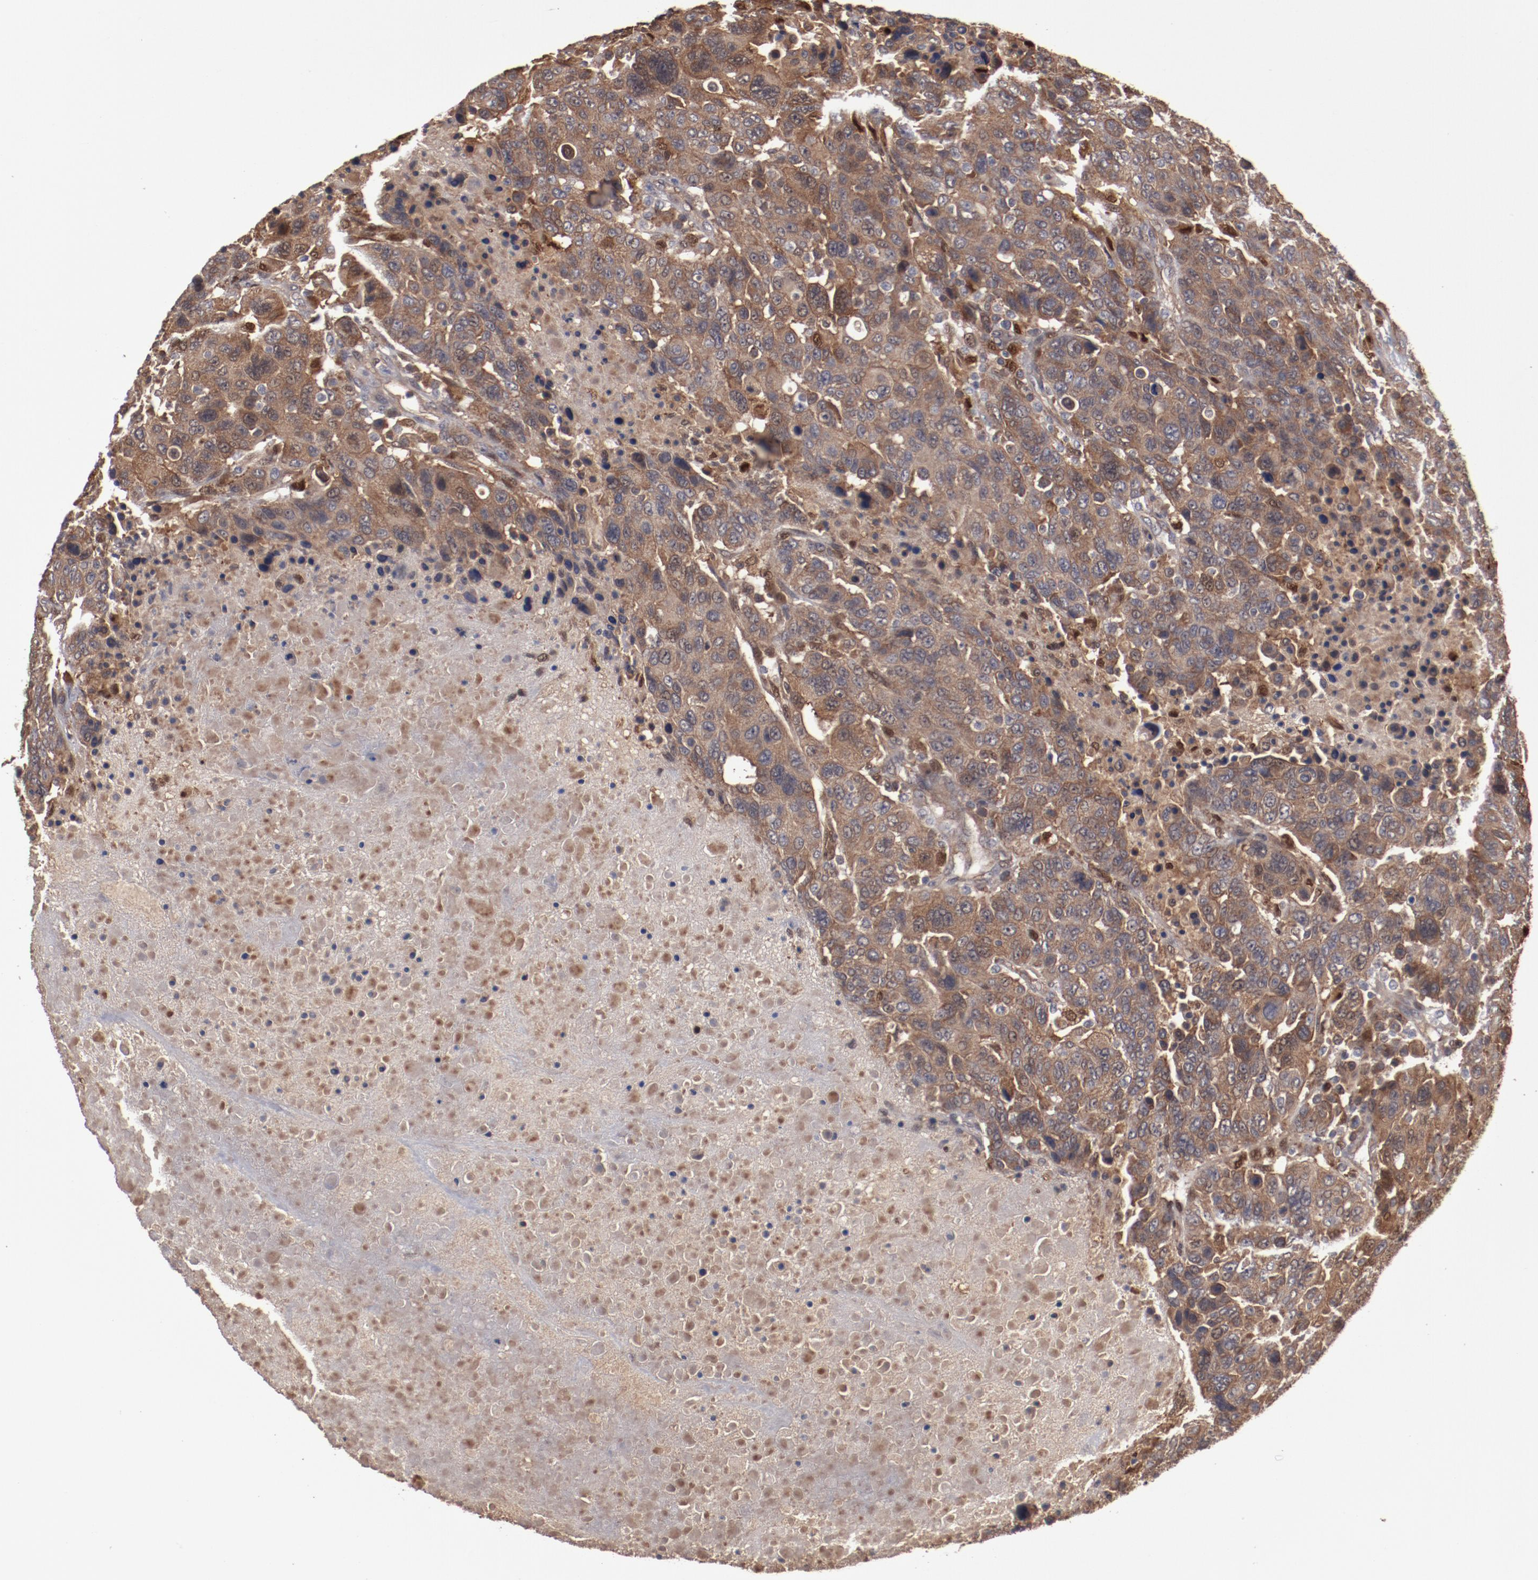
{"staining": {"intensity": "moderate", "quantity": ">75%", "location": "cytoplasmic/membranous"}, "tissue": "breast cancer", "cell_type": "Tumor cells", "image_type": "cancer", "snomed": [{"axis": "morphology", "description": "Duct carcinoma"}, {"axis": "topography", "description": "Breast"}], "caption": "Brown immunohistochemical staining in human breast cancer (intraductal carcinoma) displays moderate cytoplasmic/membranous staining in approximately >75% of tumor cells. (brown staining indicates protein expression, while blue staining denotes nuclei).", "gene": "DNAAF2", "patient": {"sex": "female", "age": 37}}